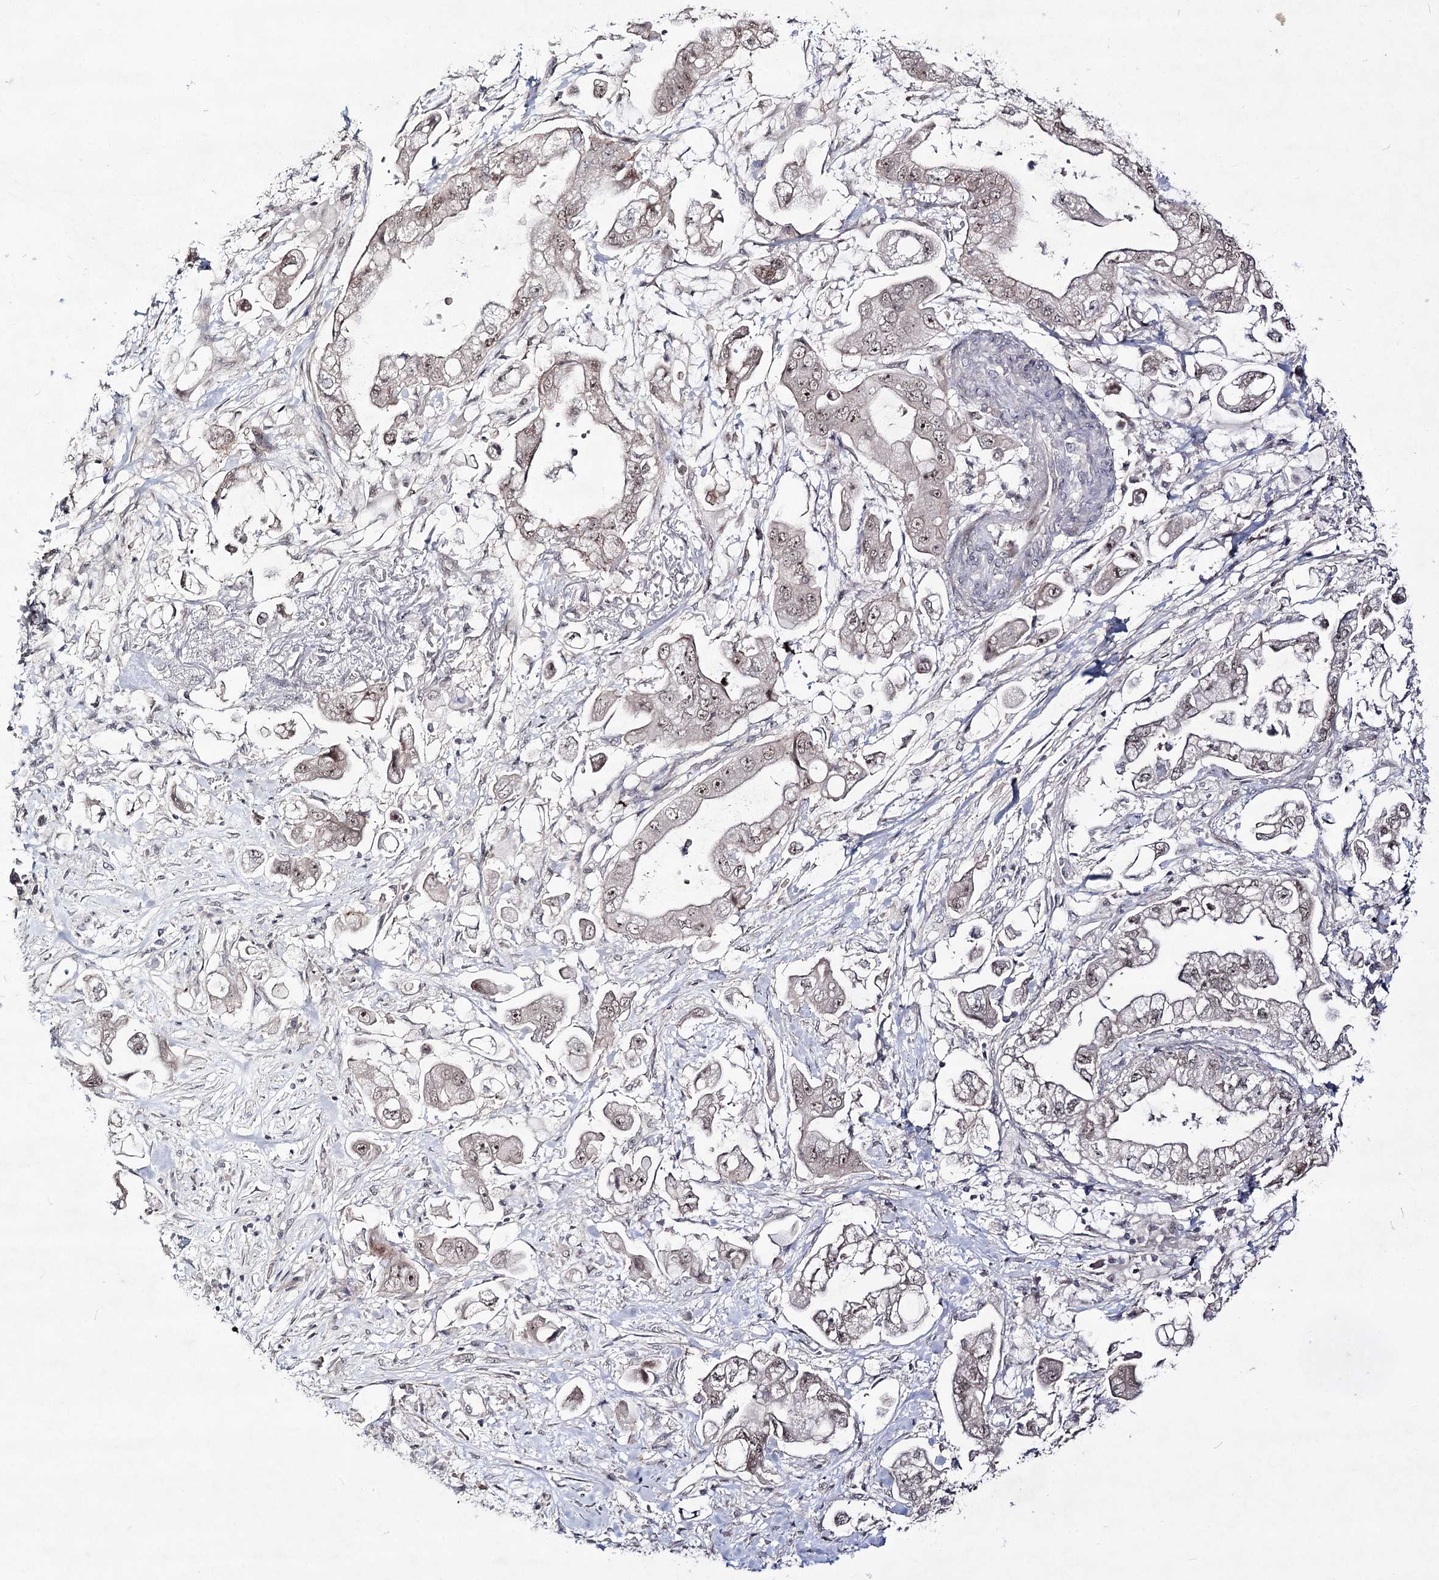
{"staining": {"intensity": "weak", "quantity": ">75%", "location": "cytoplasmic/membranous,nuclear"}, "tissue": "stomach cancer", "cell_type": "Tumor cells", "image_type": "cancer", "snomed": [{"axis": "morphology", "description": "Adenocarcinoma, NOS"}, {"axis": "topography", "description": "Stomach"}], "caption": "Immunohistochemistry of human stomach cancer (adenocarcinoma) reveals low levels of weak cytoplasmic/membranous and nuclear expression in about >75% of tumor cells. The staining is performed using DAB brown chromogen to label protein expression. The nuclei are counter-stained blue using hematoxylin.", "gene": "HOXC11", "patient": {"sex": "male", "age": 62}}